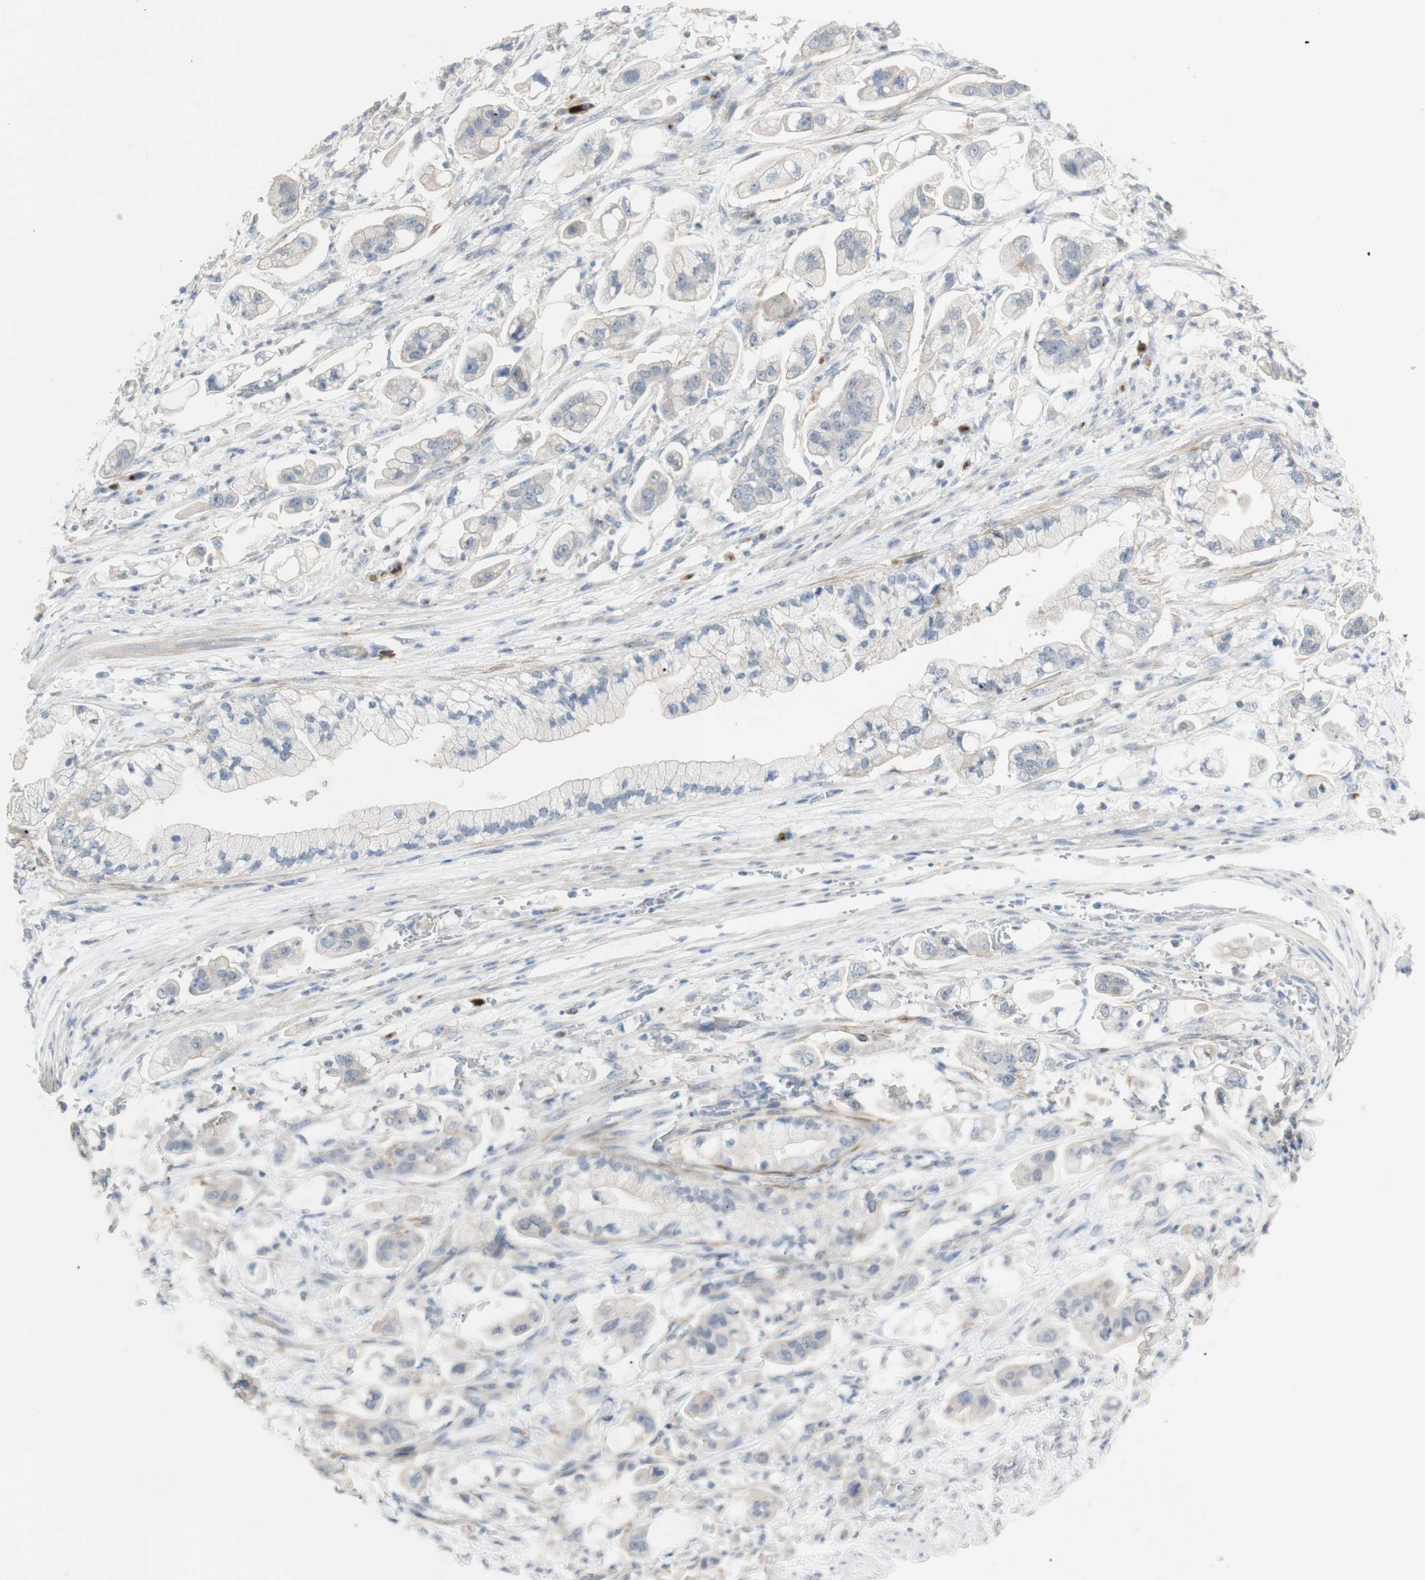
{"staining": {"intensity": "negative", "quantity": "none", "location": "none"}, "tissue": "stomach cancer", "cell_type": "Tumor cells", "image_type": "cancer", "snomed": [{"axis": "morphology", "description": "Adenocarcinoma, NOS"}, {"axis": "topography", "description": "Stomach"}], "caption": "This is an immunohistochemistry histopathology image of human stomach cancer (adenocarcinoma). There is no expression in tumor cells.", "gene": "MANEA", "patient": {"sex": "male", "age": 62}}